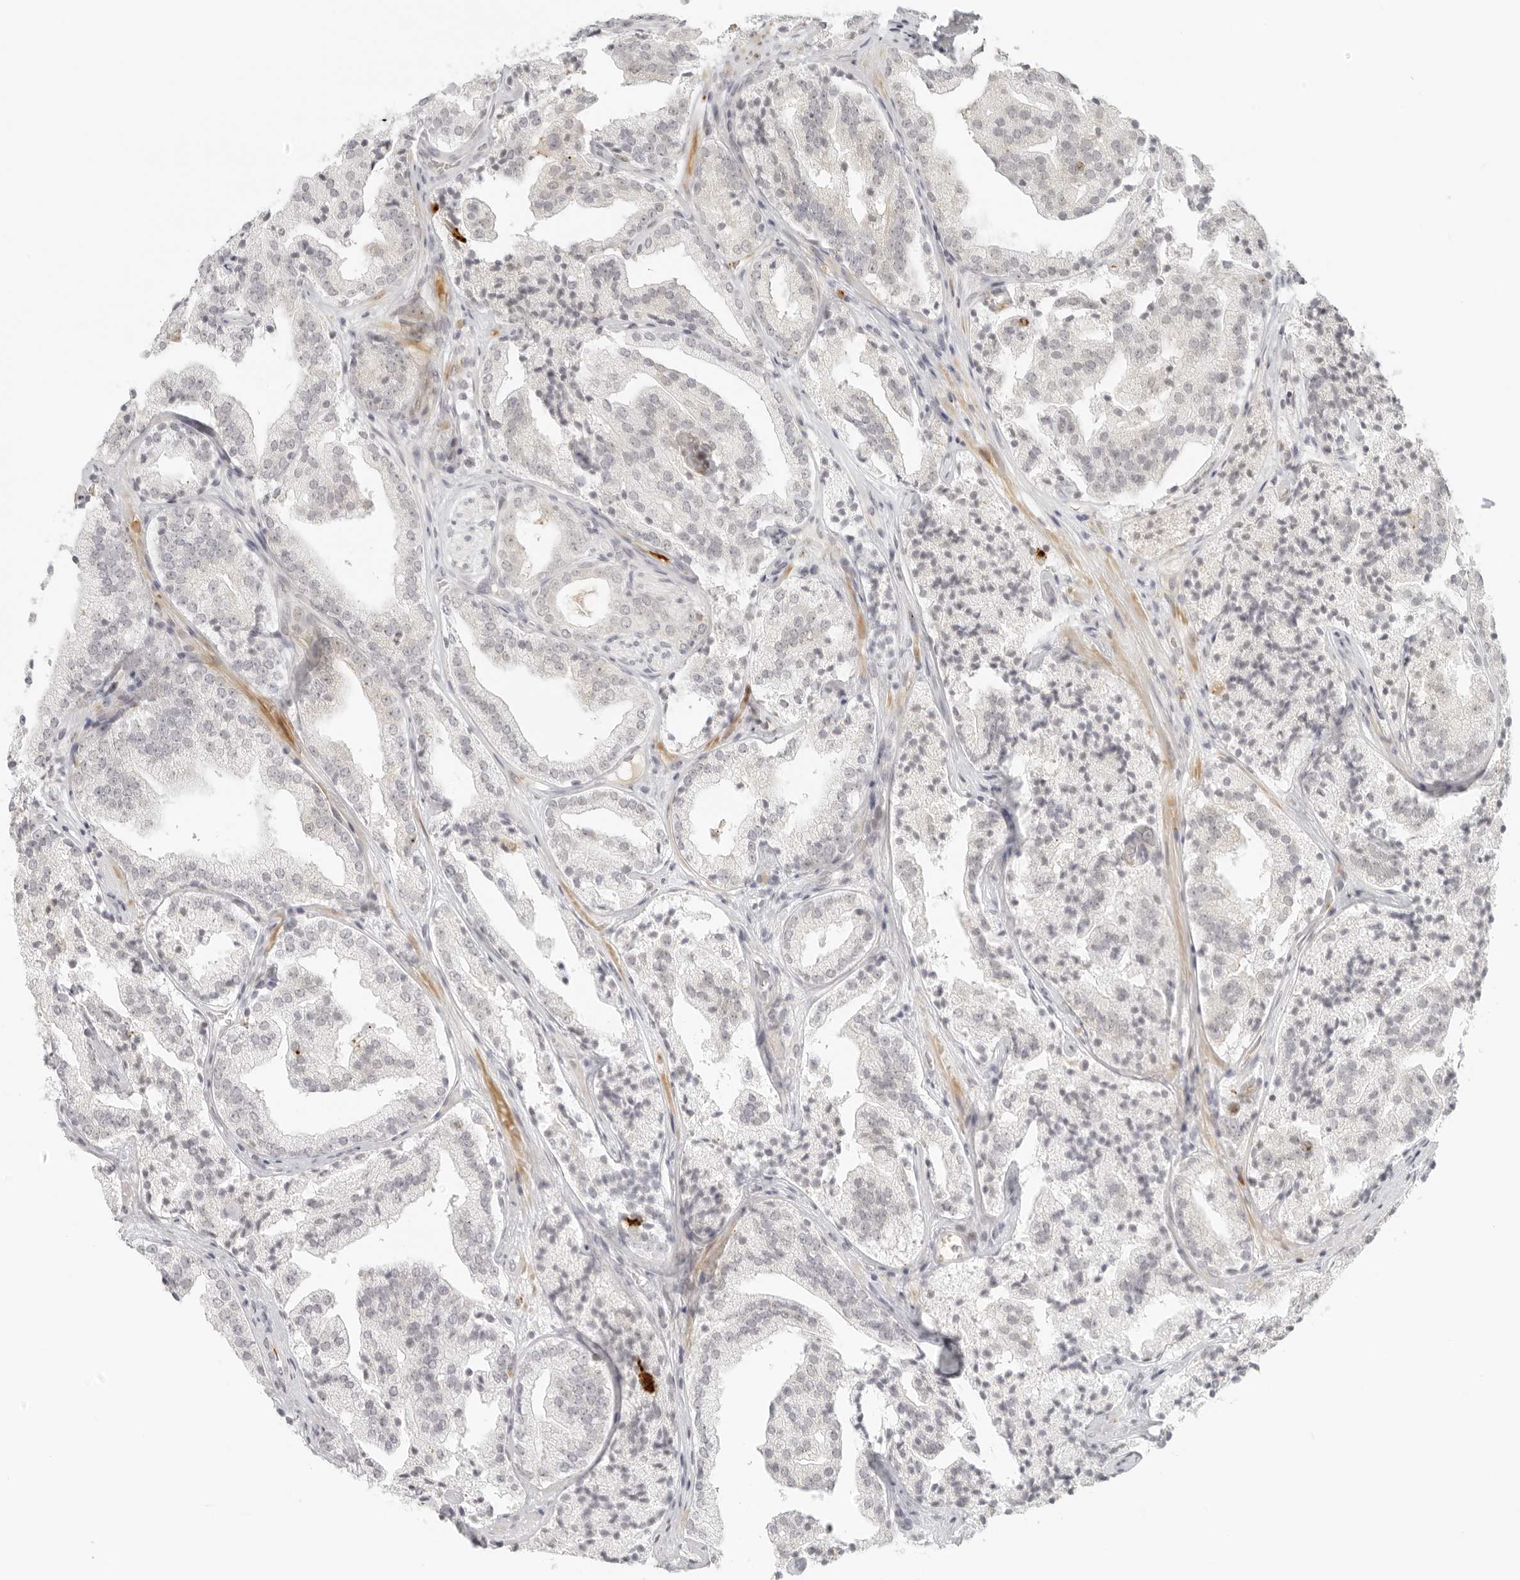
{"staining": {"intensity": "weak", "quantity": "25%-75%", "location": "cytoplasmic/membranous"}, "tissue": "prostate cancer", "cell_type": "Tumor cells", "image_type": "cancer", "snomed": [{"axis": "morphology", "description": "Adenocarcinoma, High grade"}, {"axis": "topography", "description": "Prostate"}], "caption": "A high-resolution histopathology image shows immunohistochemistry (IHC) staining of prostate adenocarcinoma (high-grade), which exhibits weak cytoplasmic/membranous expression in approximately 25%-75% of tumor cells. (brown staining indicates protein expression, while blue staining denotes nuclei).", "gene": "ZNF678", "patient": {"sex": "male", "age": 57}}